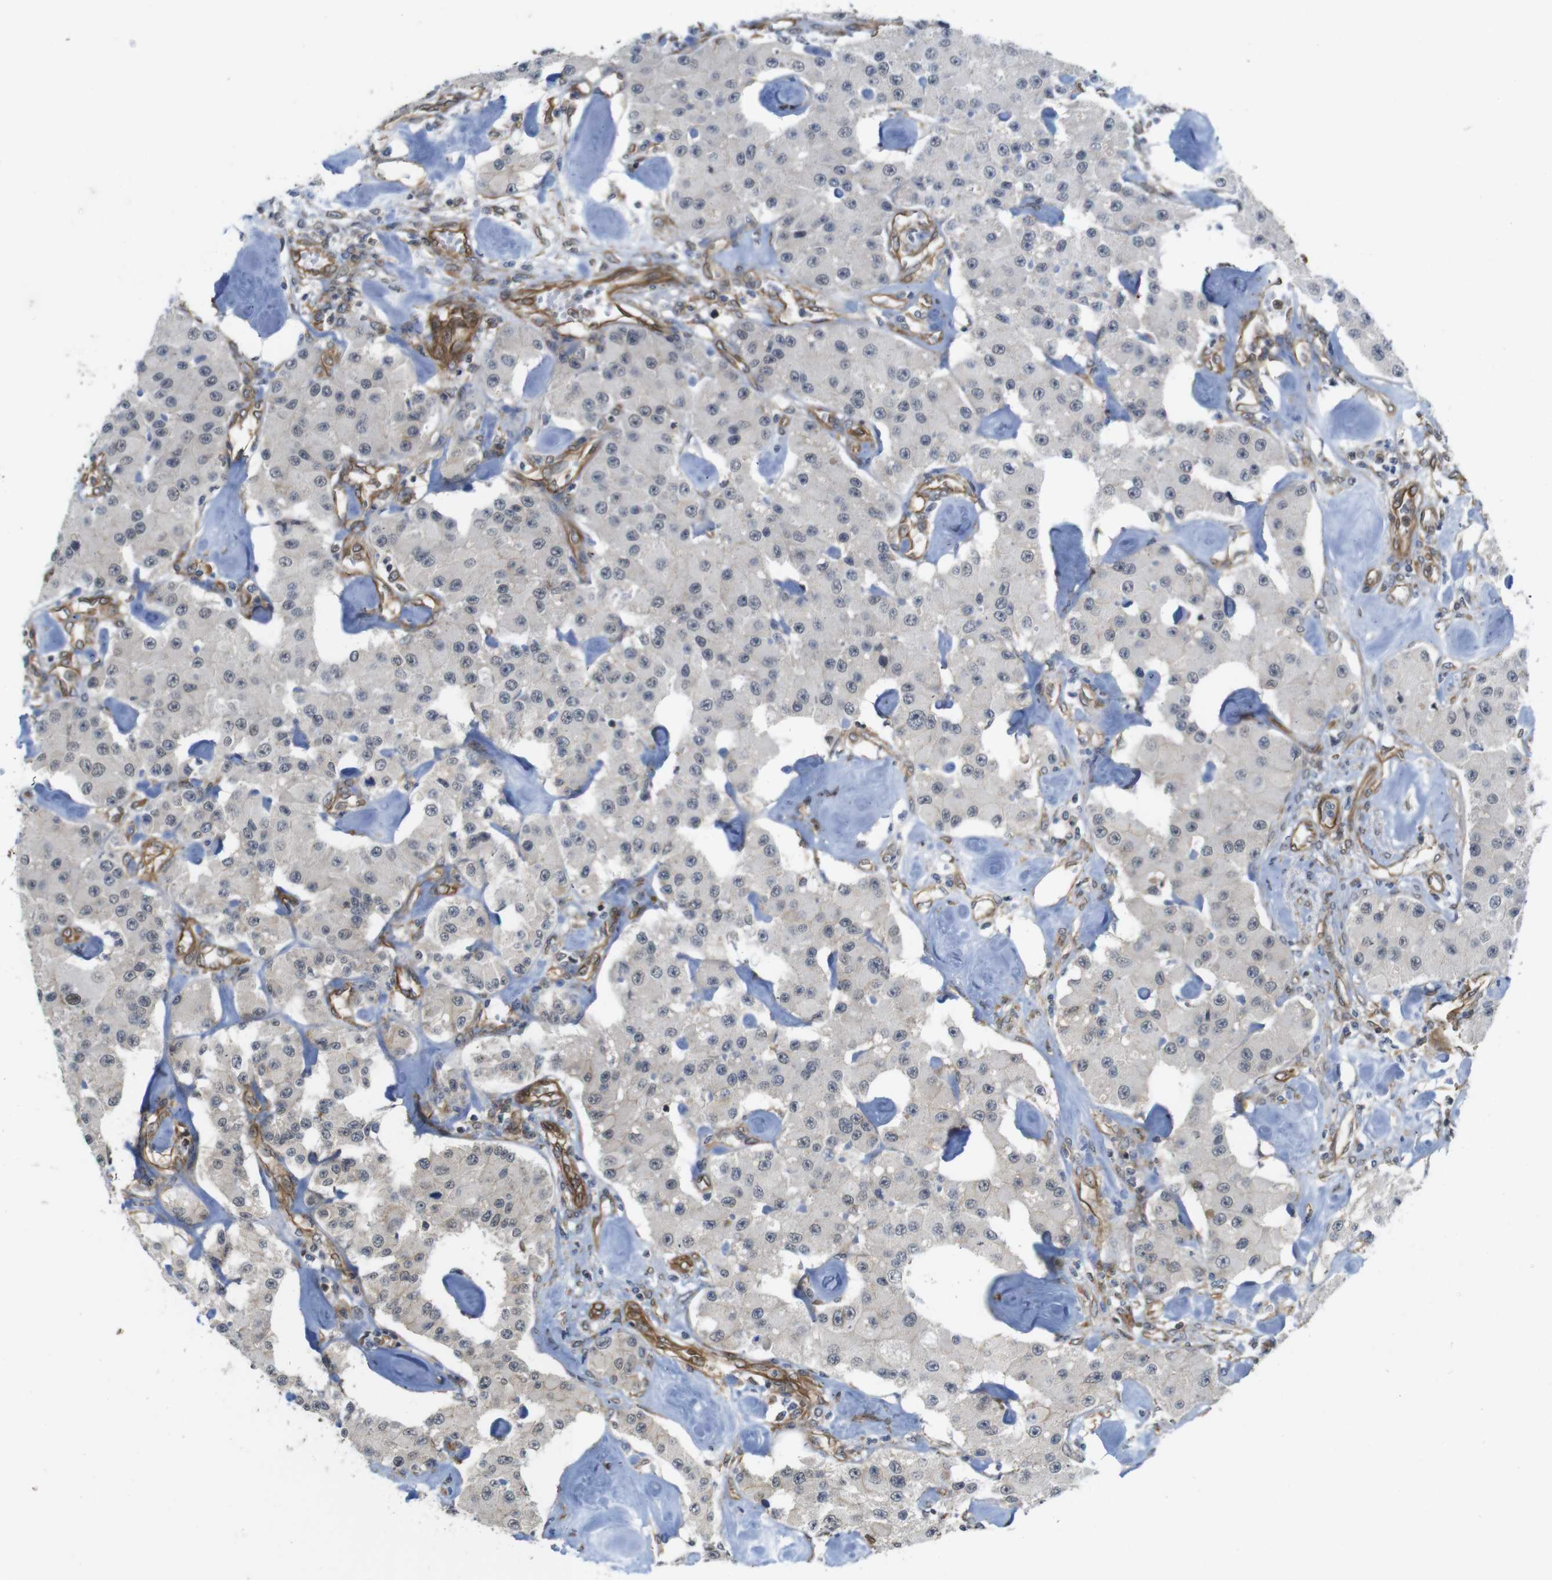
{"staining": {"intensity": "negative", "quantity": "none", "location": "none"}, "tissue": "carcinoid", "cell_type": "Tumor cells", "image_type": "cancer", "snomed": [{"axis": "morphology", "description": "Carcinoid, malignant, NOS"}, {"axis": "topography", "description": "Pancreas"}], "caption": "DAB immunohistochemical staining of human carcinoid demonstrates no significant staining in tumor cells.", "gene": "ZDHHC5", "patient": {"sex": "male", "age": 41}}